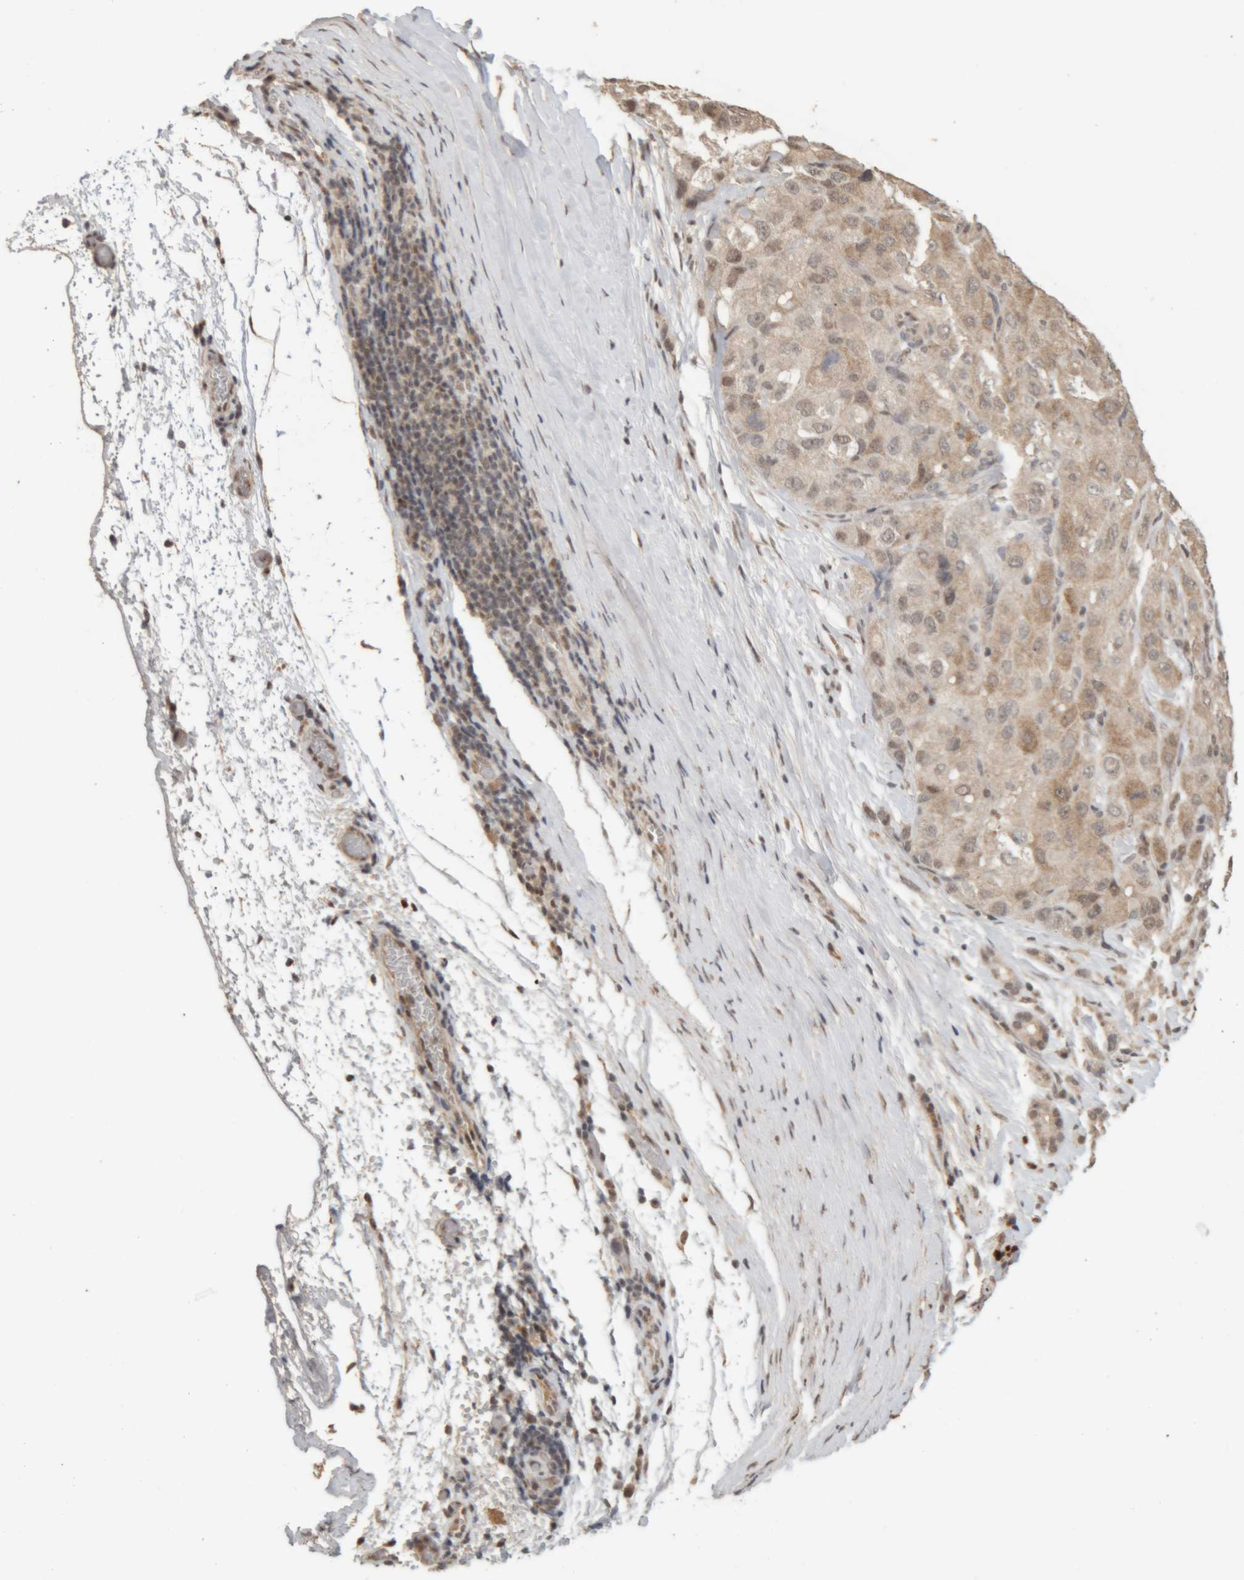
{"staining": {"intensity": "weak", "quantity": ">75%", "location": "cytoplasmic/membranous"}, "tissue": "liver cancer", "cell_type": "Tumor cells", "image_type": "cancer", "snomed": [{"axis": "morphology", "description": "Carcinoma, Hepatocellular, NOS"}, {"axis": "topography", "description": "Liver"}], "caption": "Human liver cancer (hepatocellular carcinoma) stained with a protein marker demonstrates weak staining in tumor cells.", "gene": "KEAP1", "patient": {"sex": "male", "age": 80}}